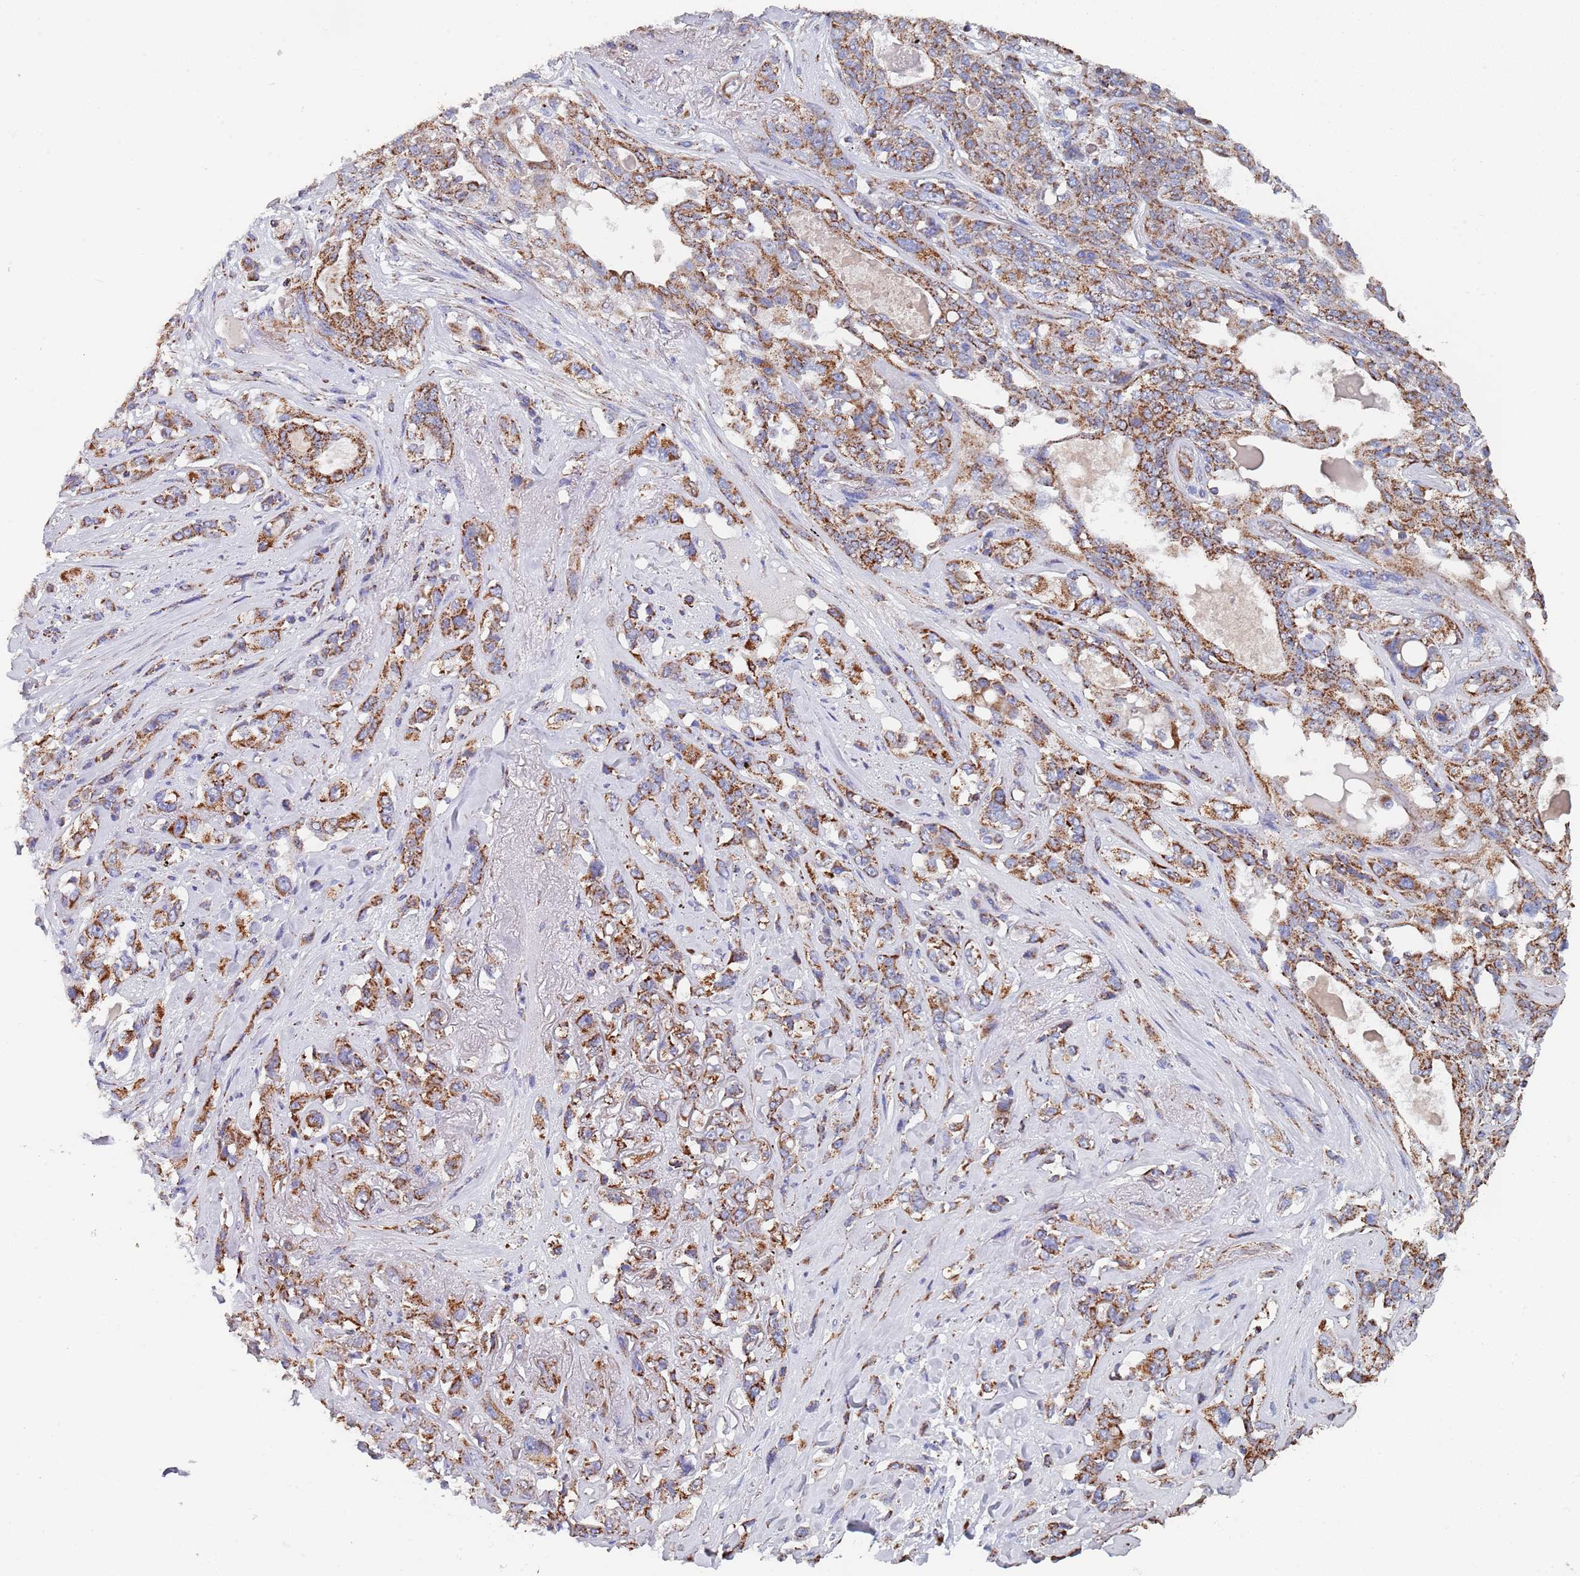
{"staining": {"intensity": "moderate", "quantity": ">75%", "location": "cytoplasmic/membranous"}, "tissue": "lung cancer", "cell_type": "Tumor cells", "image_type": "cancer", "snomed": [{"axis": "morphology", "description": "Squamous cell carcinoma, NOS"}, {"axis": "topography", "description": "Lung"}], "caption": "Tumor cells reveal moderate cytoplasmic/membranous staining in approximately >75% of cells in lung cancer. (DAB IHC, brown staining for protein, blue staining for nuclei).", "gene": "PGP", "patient": {"sex": "female", "age": 70}}